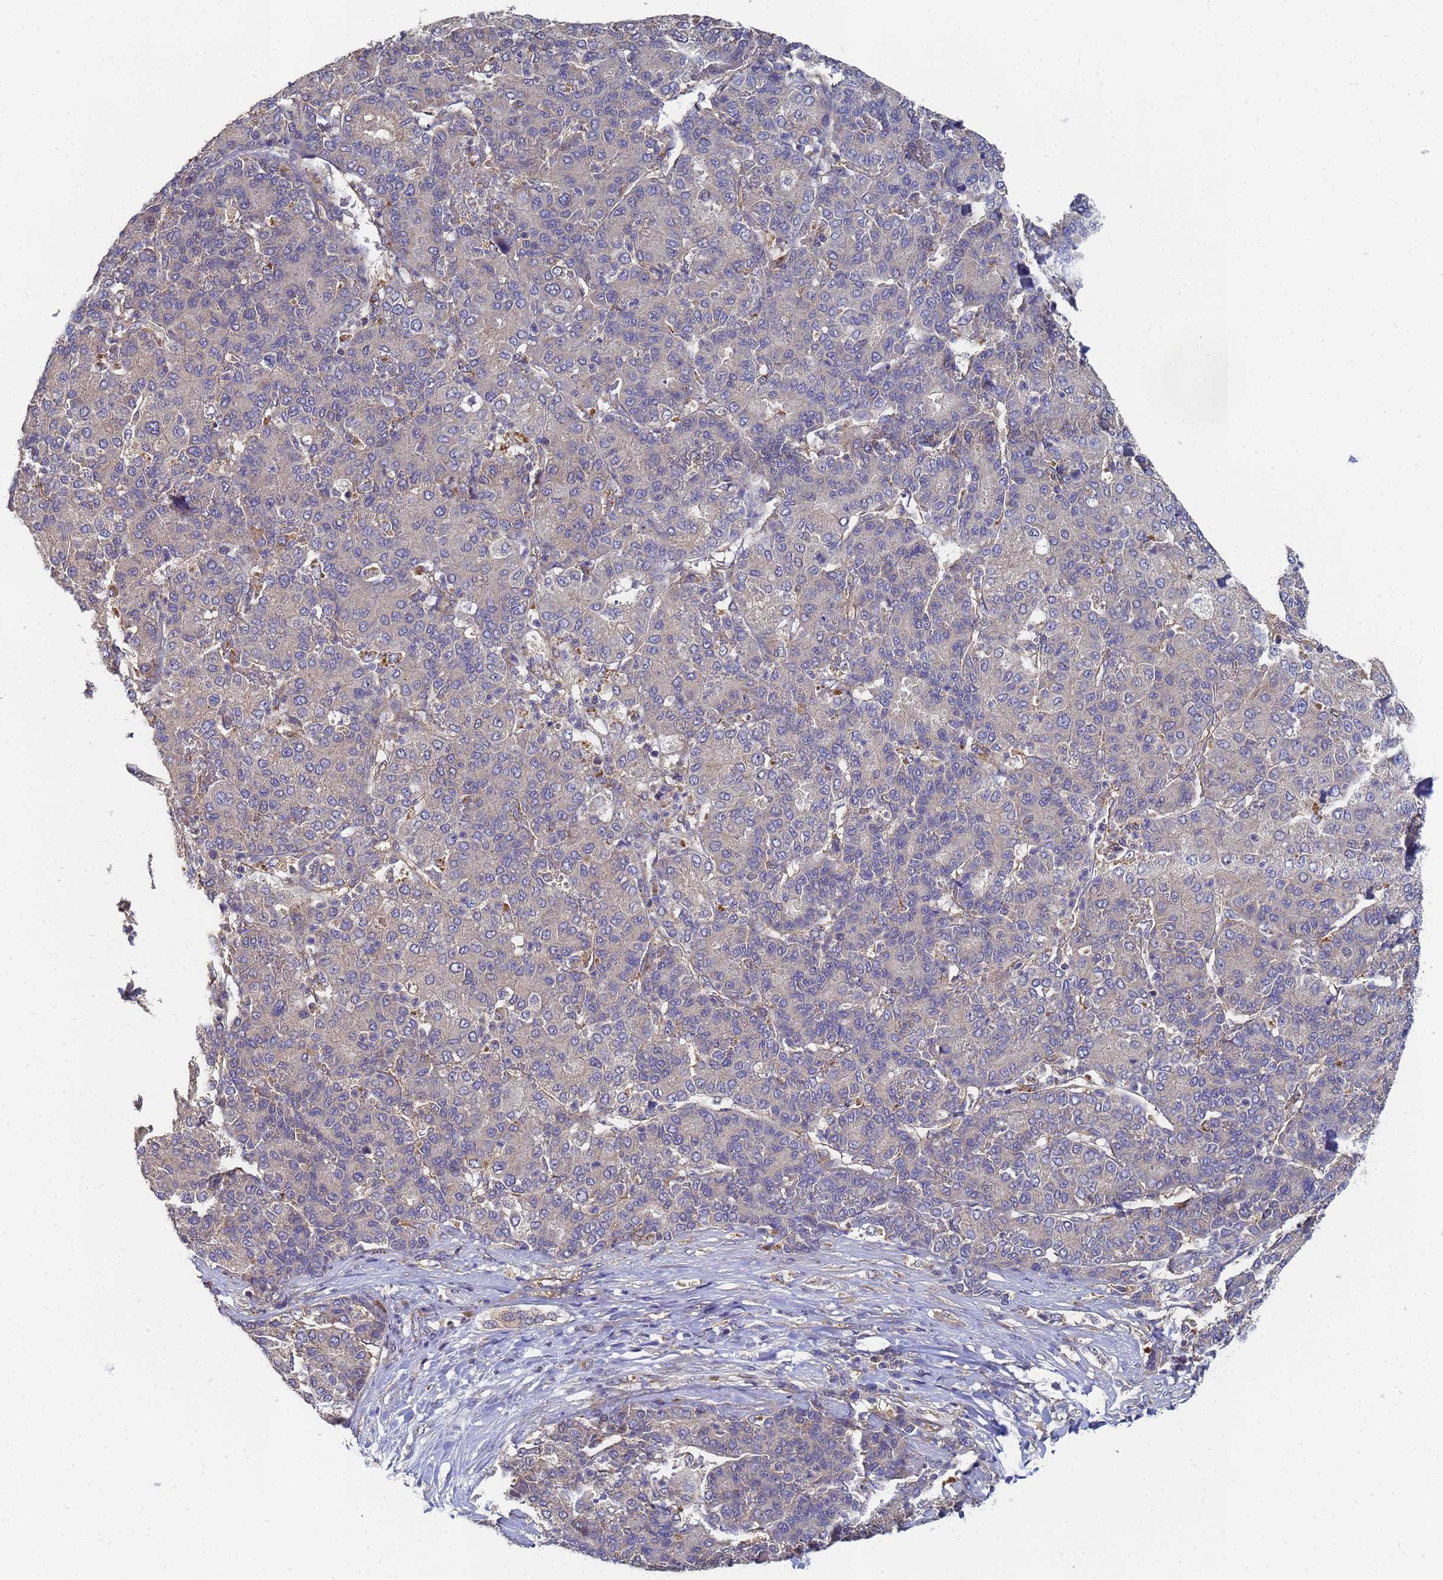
{"staining": {"intensity": "negative", "quantity": "none", "location": "none"}, "tissue": "liver cancer", "cell_type": "Tumor cells", "image_type": "cancer", "snomed": [{"axis": "morphology", "description": "Carcinoma, Hepatocellular, NOS"}, {"axis": "topography", "description": "Liver"}], "caption": "DAB (3,3'-diaminobenzidine) immunohistochemical staining of human liver hepatocellular carcinoma reveals no significant positivity in tumor cells.", "gene": "ALS2CL", "patient": {"sex": "male", "age": 65}}